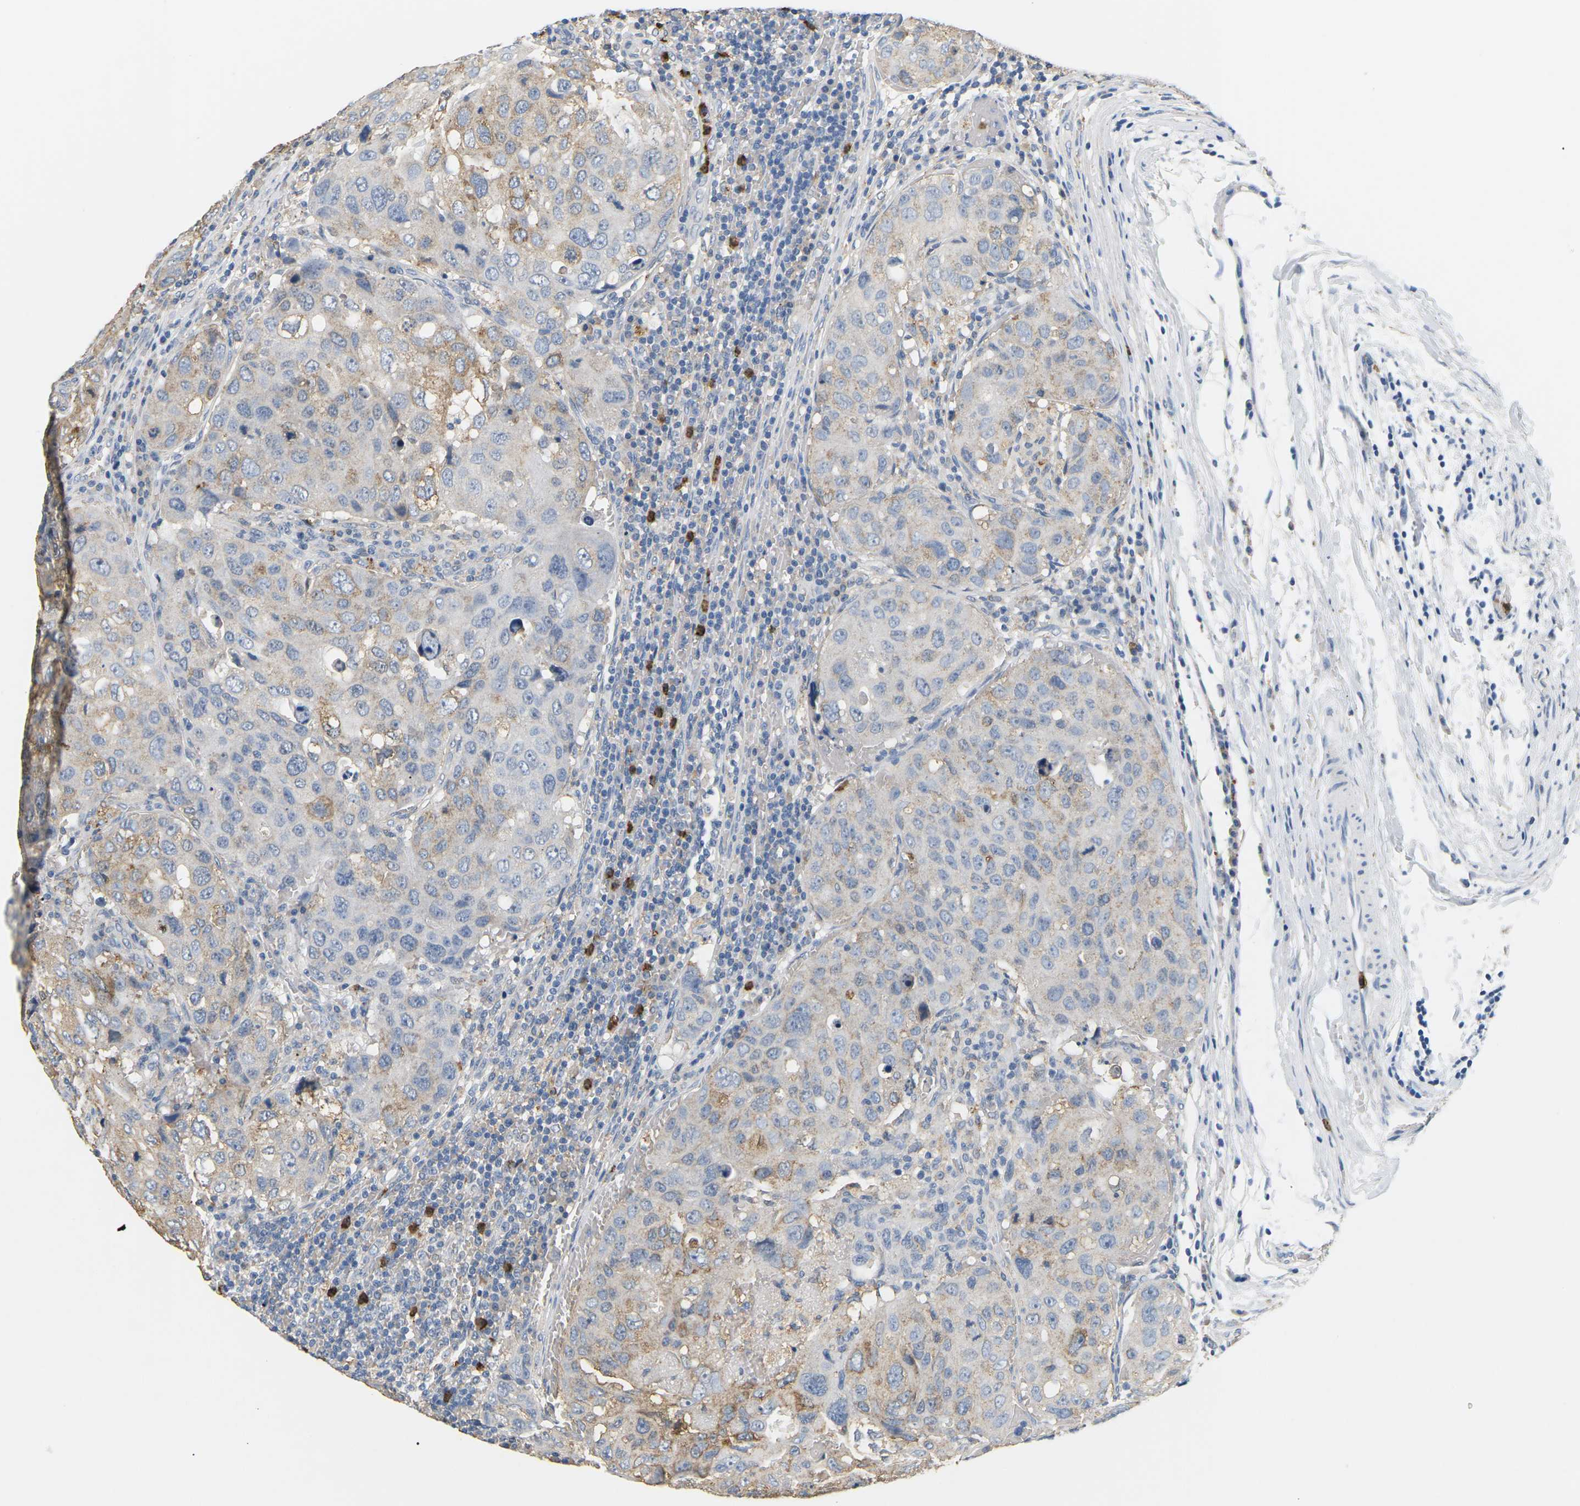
{"staining": {"intensity": "weak", "quantity": "25%-75%", "location": "cytoplasmic/membranous"}, "tissue": "urothelial cancer", "cell_type": "Tumor cells", "image_type": "cancer", "snomed": [{"axis": "morphology", "description": "Urothelial carcinoma, High grade"}, {"axis": "topography", "description": "Lymph node"}, {"axis": "topography", "description": "Urinary bladder"}], "caption": "An image showing weak cytoplasmic/membranous positivity in approximately 25%-75% of tumor cells in high-grade urothelial carcinoma, as visualized by brown immunohistochemical staining.", "gene": "ADM", "patient": {"sex": "male", "age": 51}}